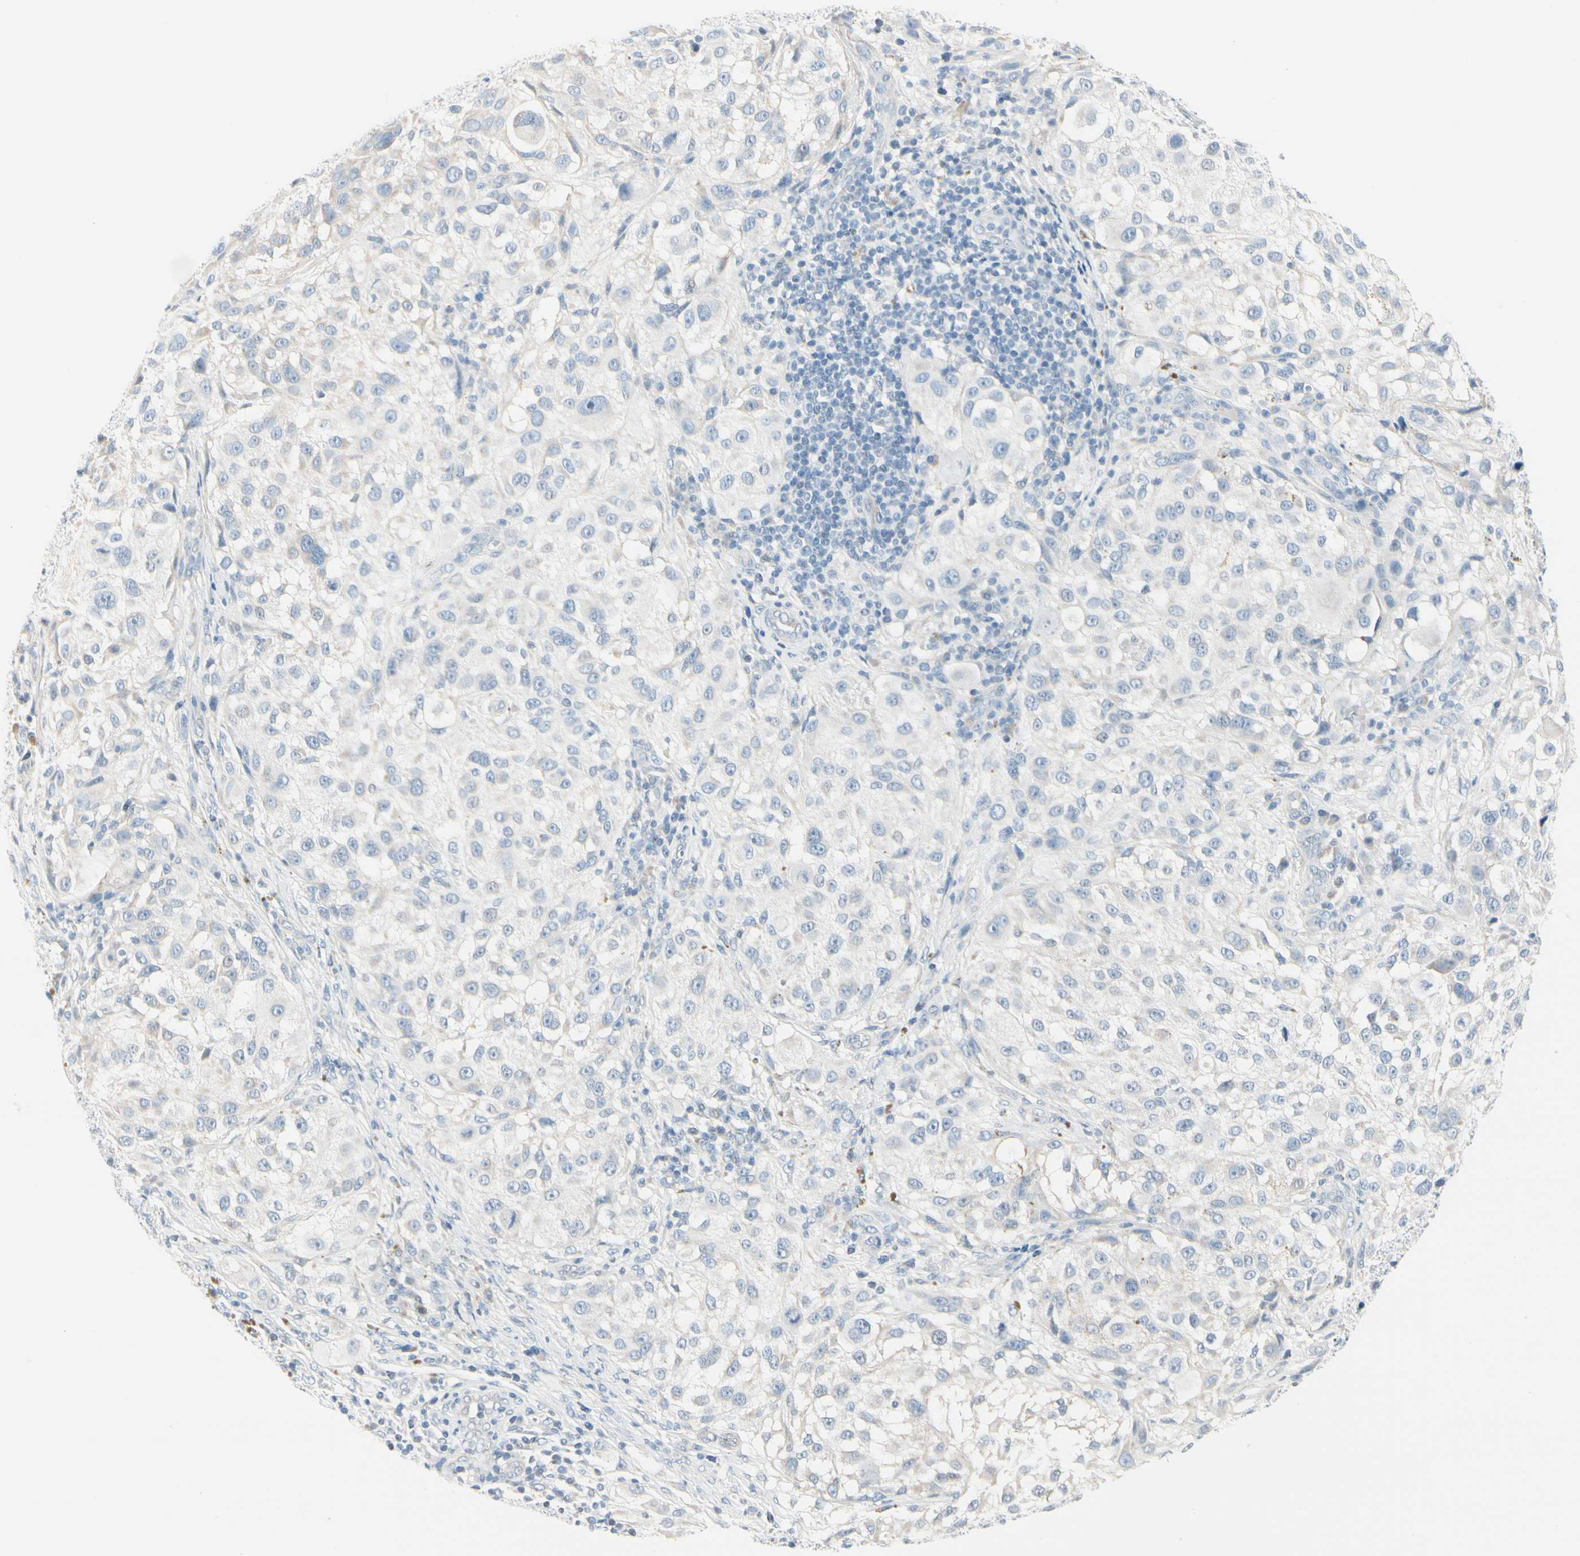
{"staining": {"intensity": "negative", "quantity": "none", "location": "none"}, "tissue": "melanoma", "cell_type": "Tumor cells", "image_type": "cancer", "snomed": [{"axis": "morphology", "description": "Necrosis, NOS"}, {"axis": "morphology", "description": "Malignant melanoma, NOS"}, {"axis": "topography", "description": "Skin"}], "caption": "Immunohistochemical staining of human melanoma demonstrates no significant positivity in tumor cells.", "gene": "CDHR5", "patient": {"sex": "female", "age": 87}}